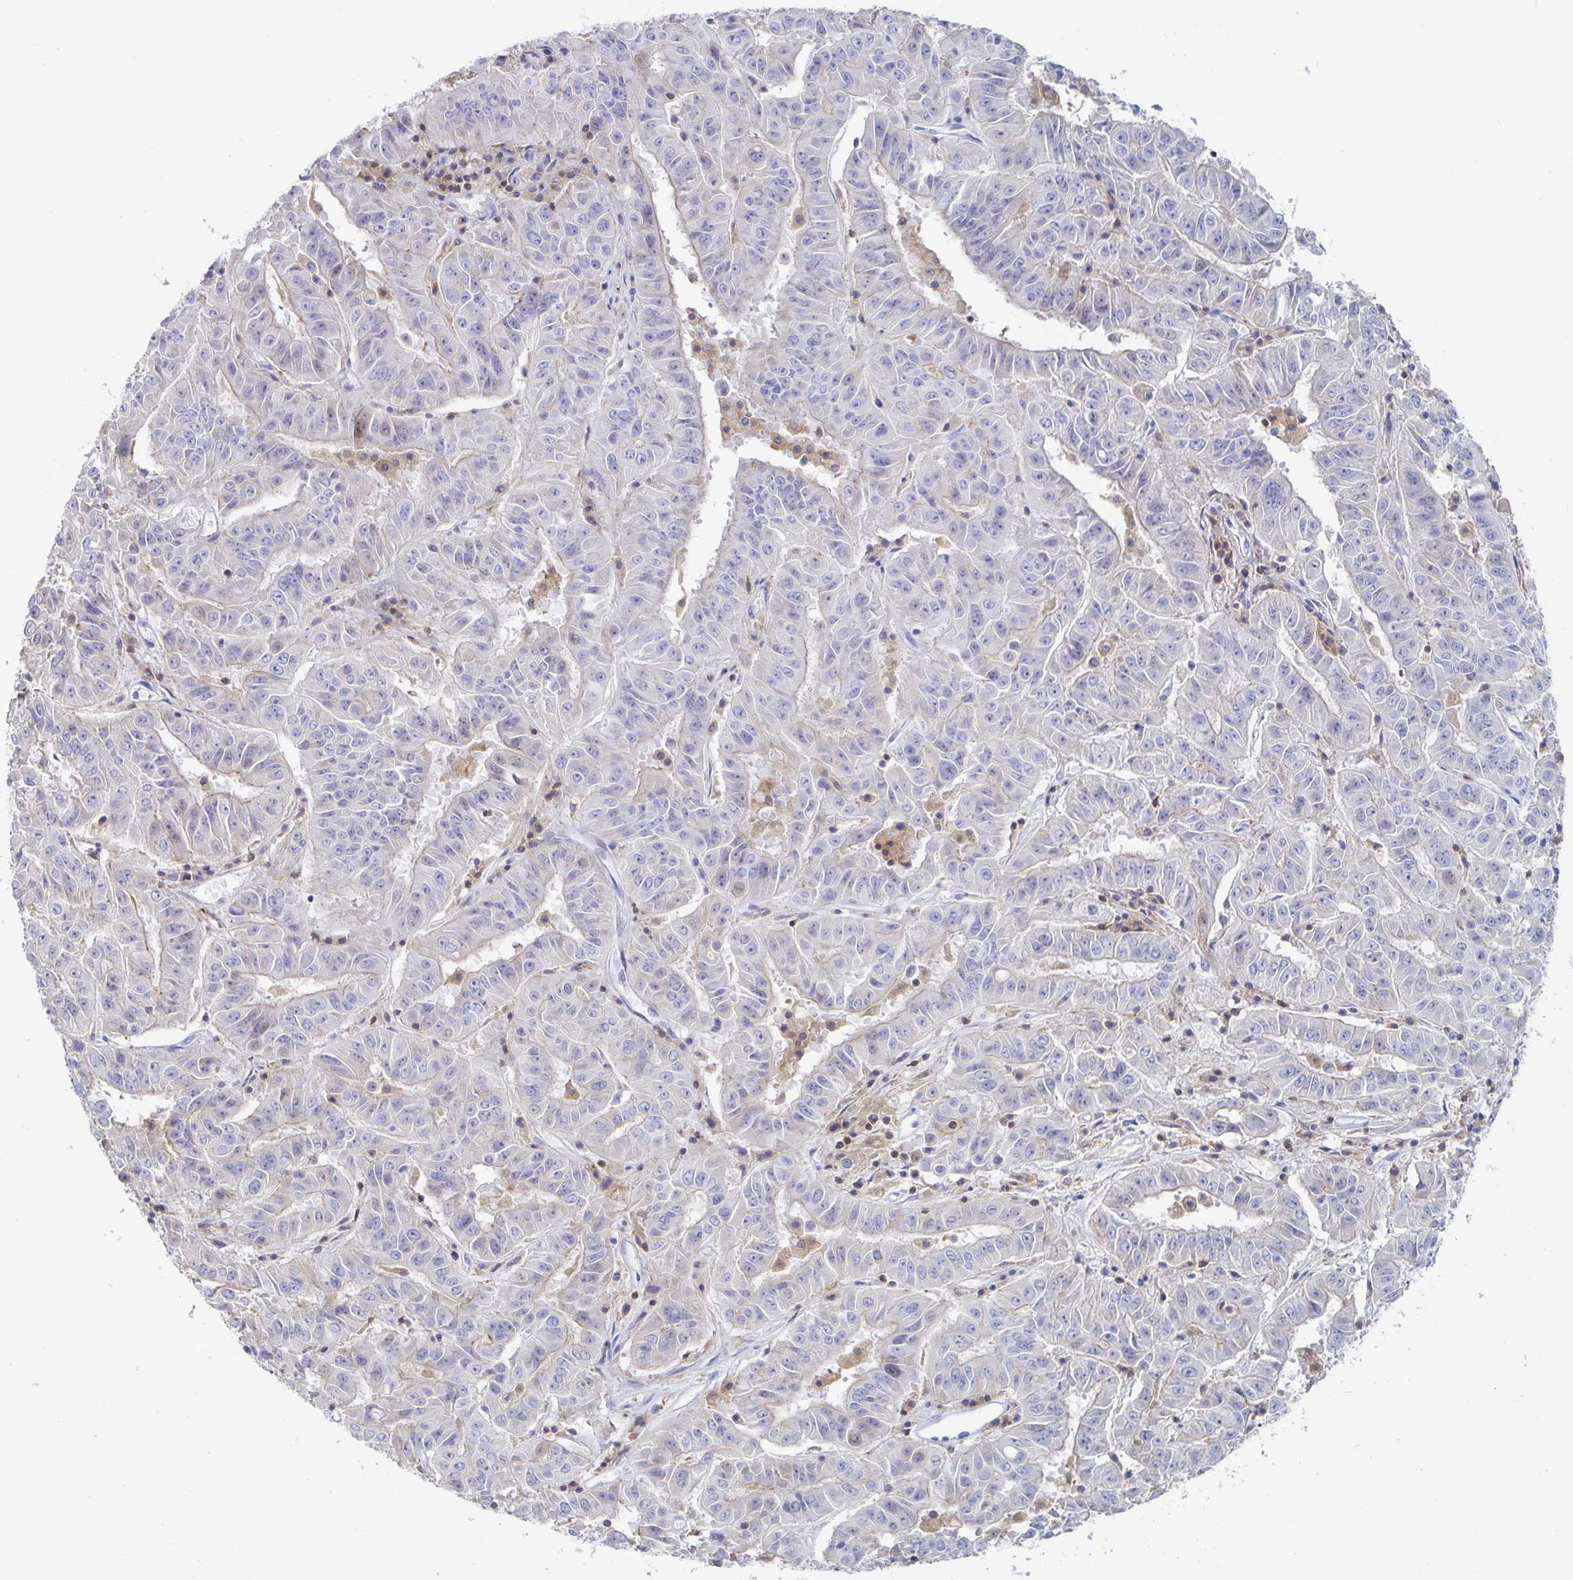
{"staining": {"intensity": "negative", "quantity": "none", "location": "none"}, "tissue": "pancreatic cancer", "cell_type": "Tumor cells", "image_type": "cancer", "snomed": [{"axis": "morphology", "description": "Adenocarcinoma, NOS"}, {"axis": "topography", "description": "Pancreas"}], "caption": "This is an immunohistochemistry image of pancreatic cancer. There is no expression in tumor cells.", "gene": "PIK3CD", "patient": {"sex": "male", "age": 63}}